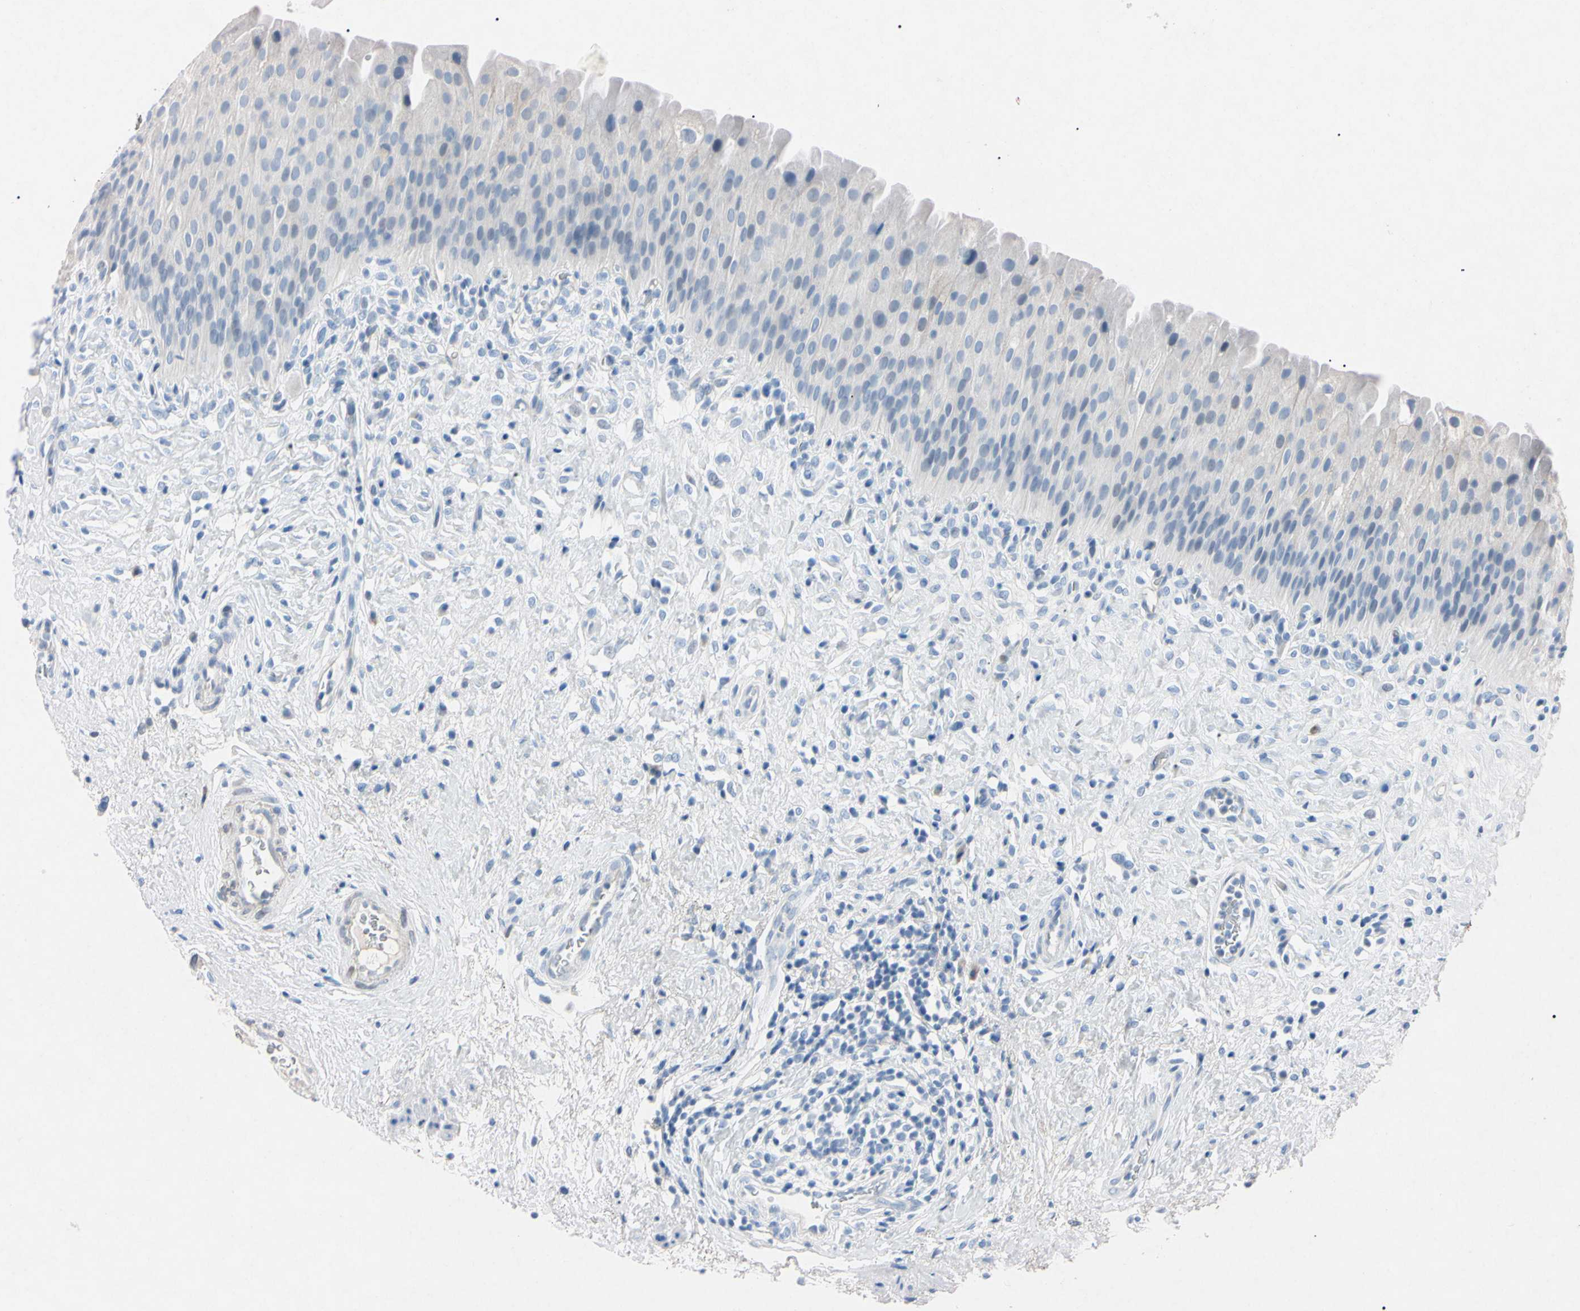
{"staining": {"intensity": "negative", "quantity": "none", "location": "none"}, "tissue": "urinary bladder", "cell_type": "Urothelial cells", "image_type": "normal", "snomed": [{"axis": "morphology", "description": "Normal tissue, NOS"}, {"axis": "morphology", "description": "Urothelial carcinoma, High grade"}, {"axis": "topography", "description": "Urinary bladder"}], "caption": "Urothelial cells show no significant expression in unremarkable urinary bladder. The staining was performed using DAB to visualize the protein expression in brown, while the nuclei were stained in blue with hematoxylin (Magnification: 20x).", "gene": "ELN", "patient": {"sex": "male", "age": 46}}